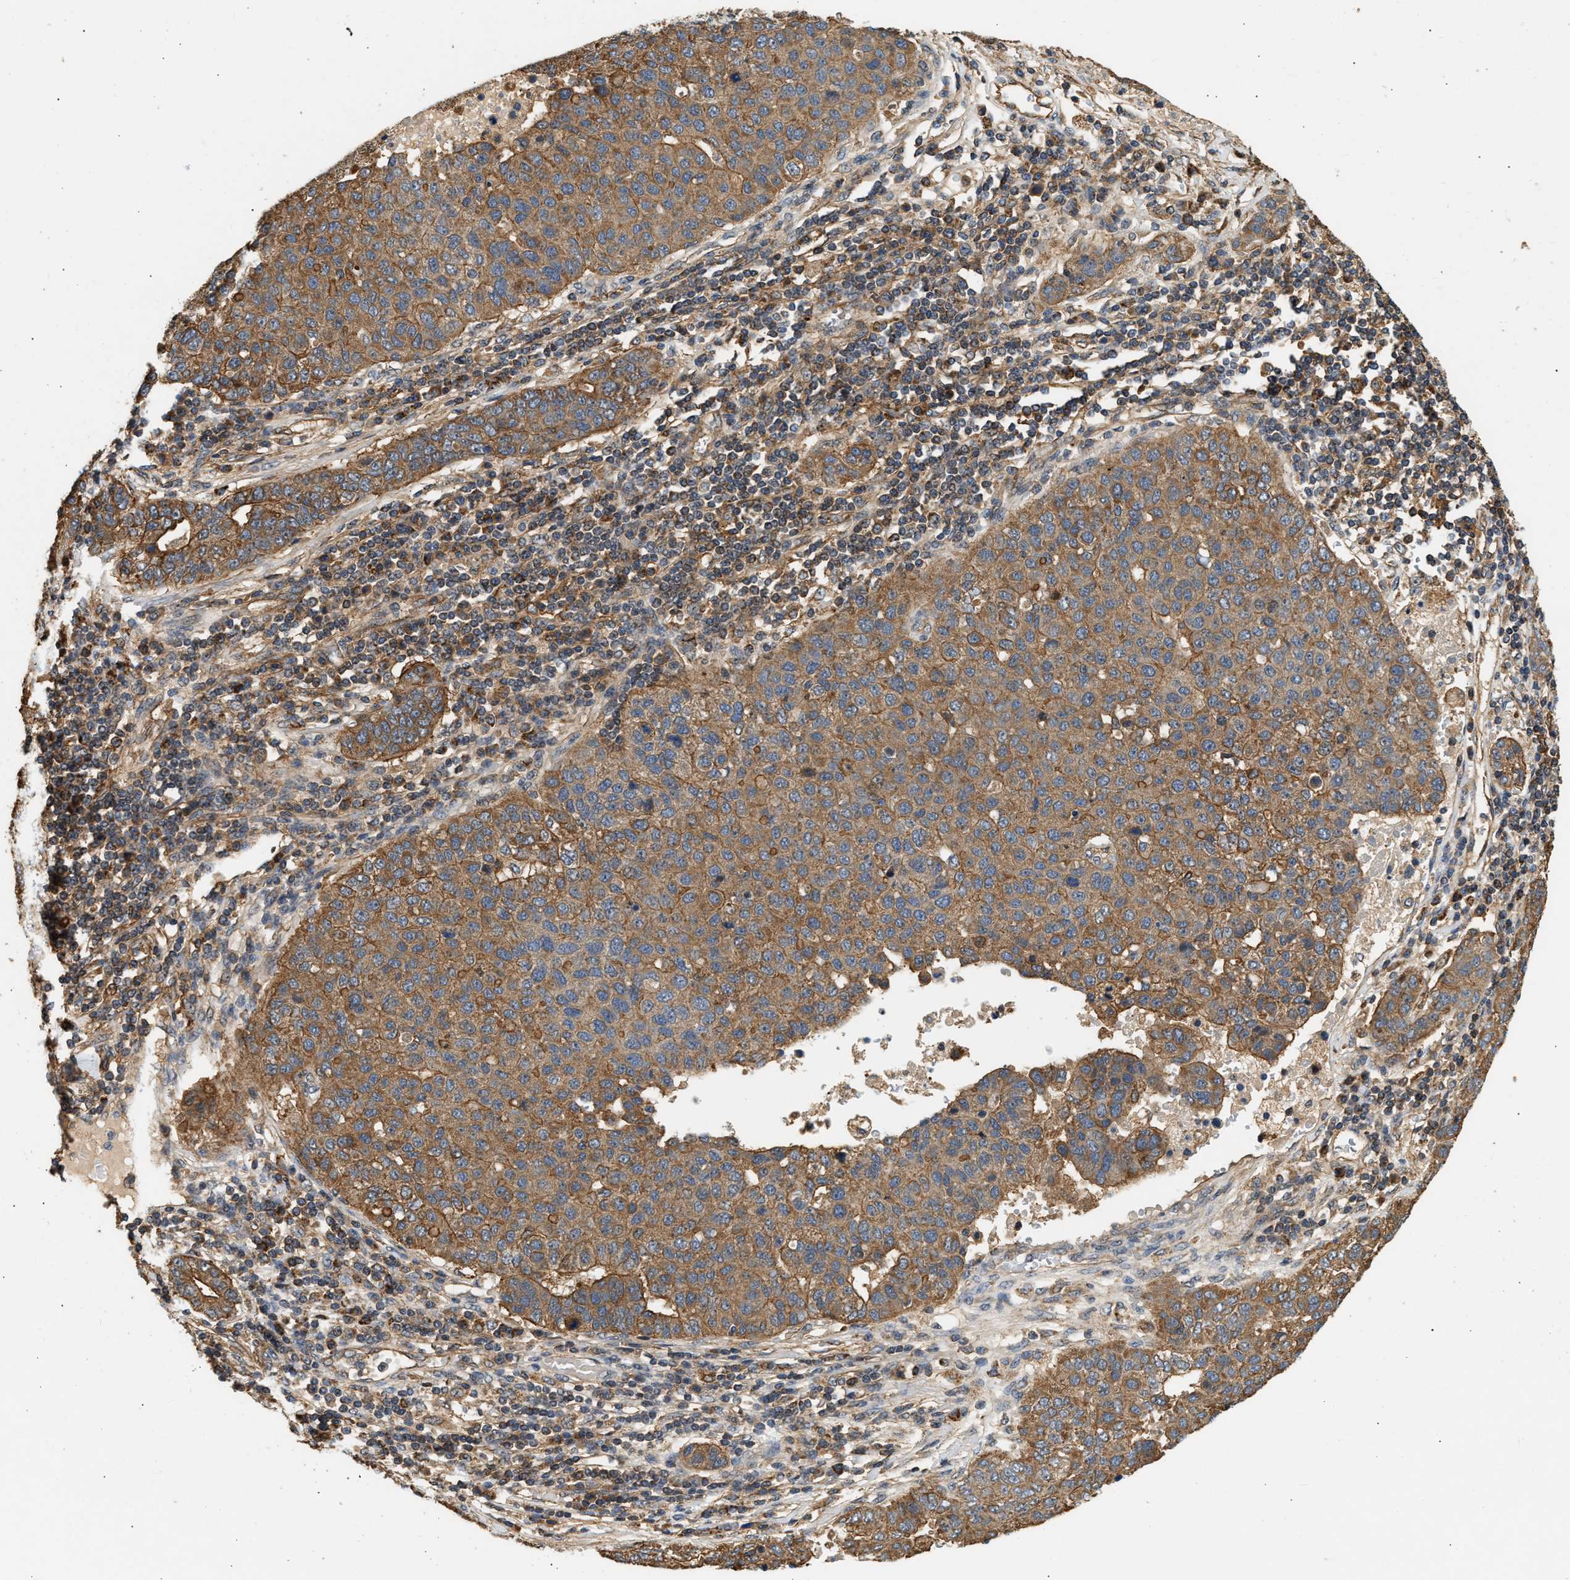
{"staining": {"intensity": "strong", "quantity": ">75%", "location": "cytoplasmic/membranous"}, "tissue": "pancreatic cancer", "cell_type": "Tumor cells", "image_type": "cancer", "snomed": [{"axis": "morphology", "description": "Adenocarcinoma, NOS"}, {"axis": "topography", "description": "Pancreas"}], "caption": "Pancreatic cancer stained for a protein displays strong cytoplasmic/membranous positivity in tumor cells.", "gene": "DUSP14", "patient": {"sex": "female", "age": 61}}